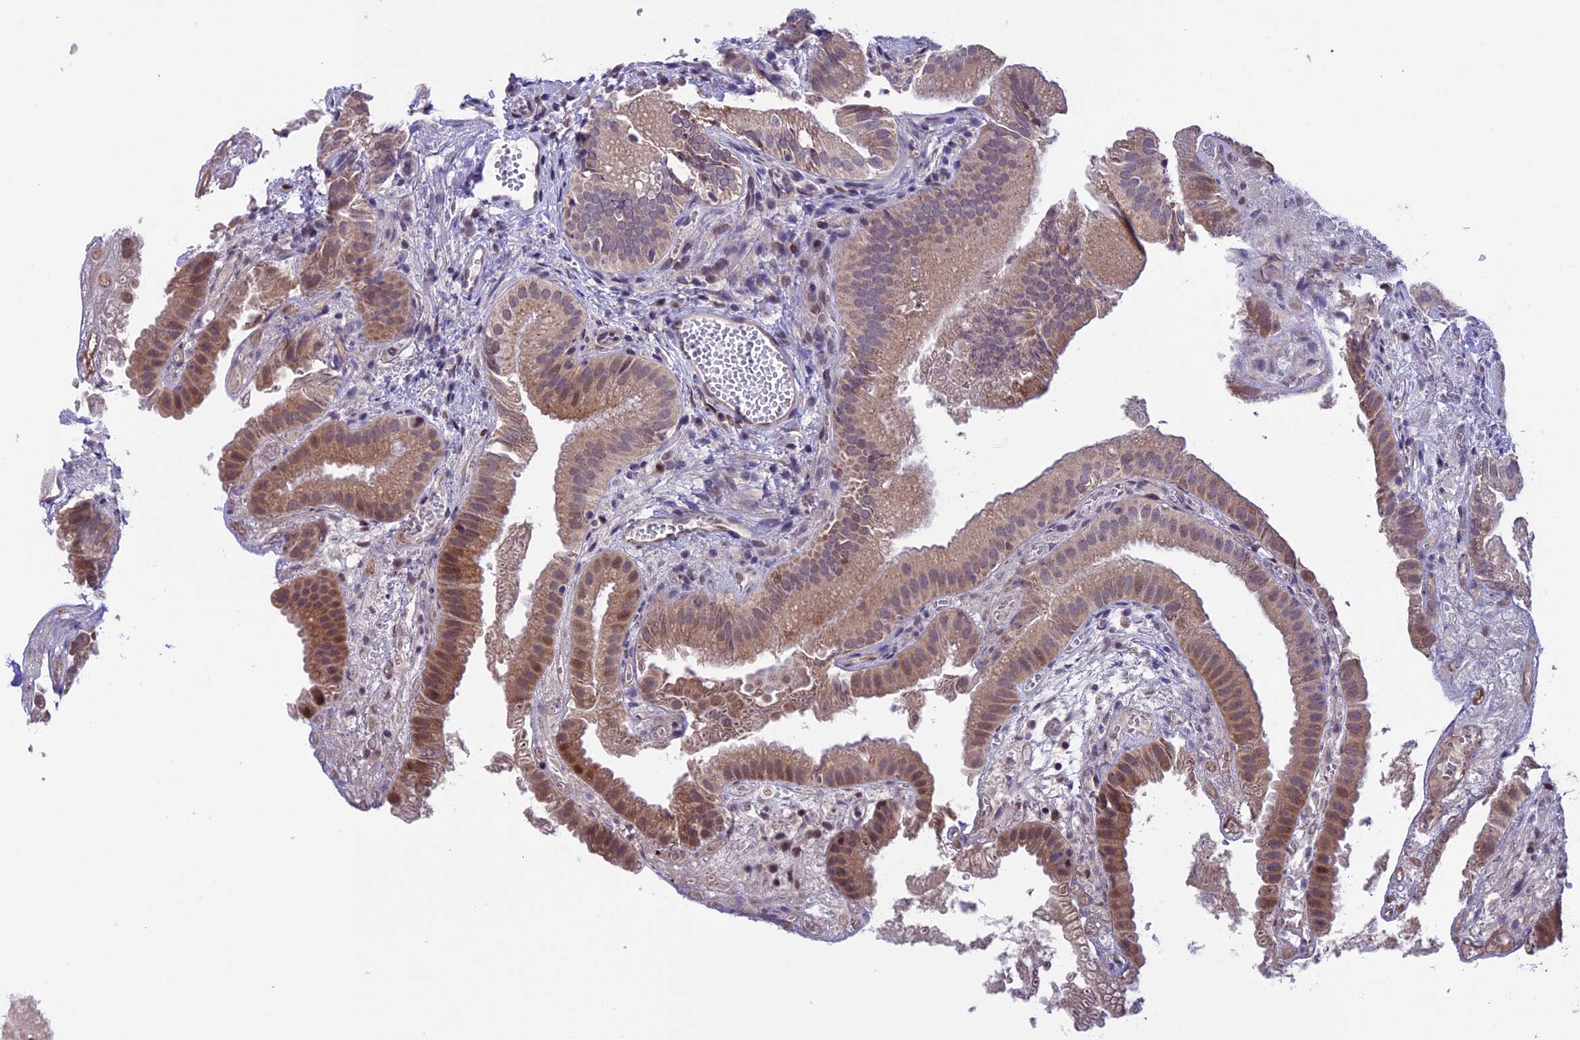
{"staining": {"intensity": "moderate", "quantity": "25%-75%", "location": "cytoplasmic/membranous,nuclear"}, "tissue": "gallbladder", "cell_type": "Glandular cells", "image_type": "normal", "snomed": [{"axis": "morphology", "description": "Normal tissue, NOS"}, {"axis": "topography", "description": "Gallbladder"}], "caption": "IHC of benign gallbladder shows medium levels of moderate cytoplasmic/membranous,nuclear staining in approximately 25%-75% of glandular cells. (DAB (3,3'-diaminobenzidine) IHC, brown staining for protein, blue staining for nuclei).", "gene": "TMEM171", "patient": {"sex": "female", "age": 30}}